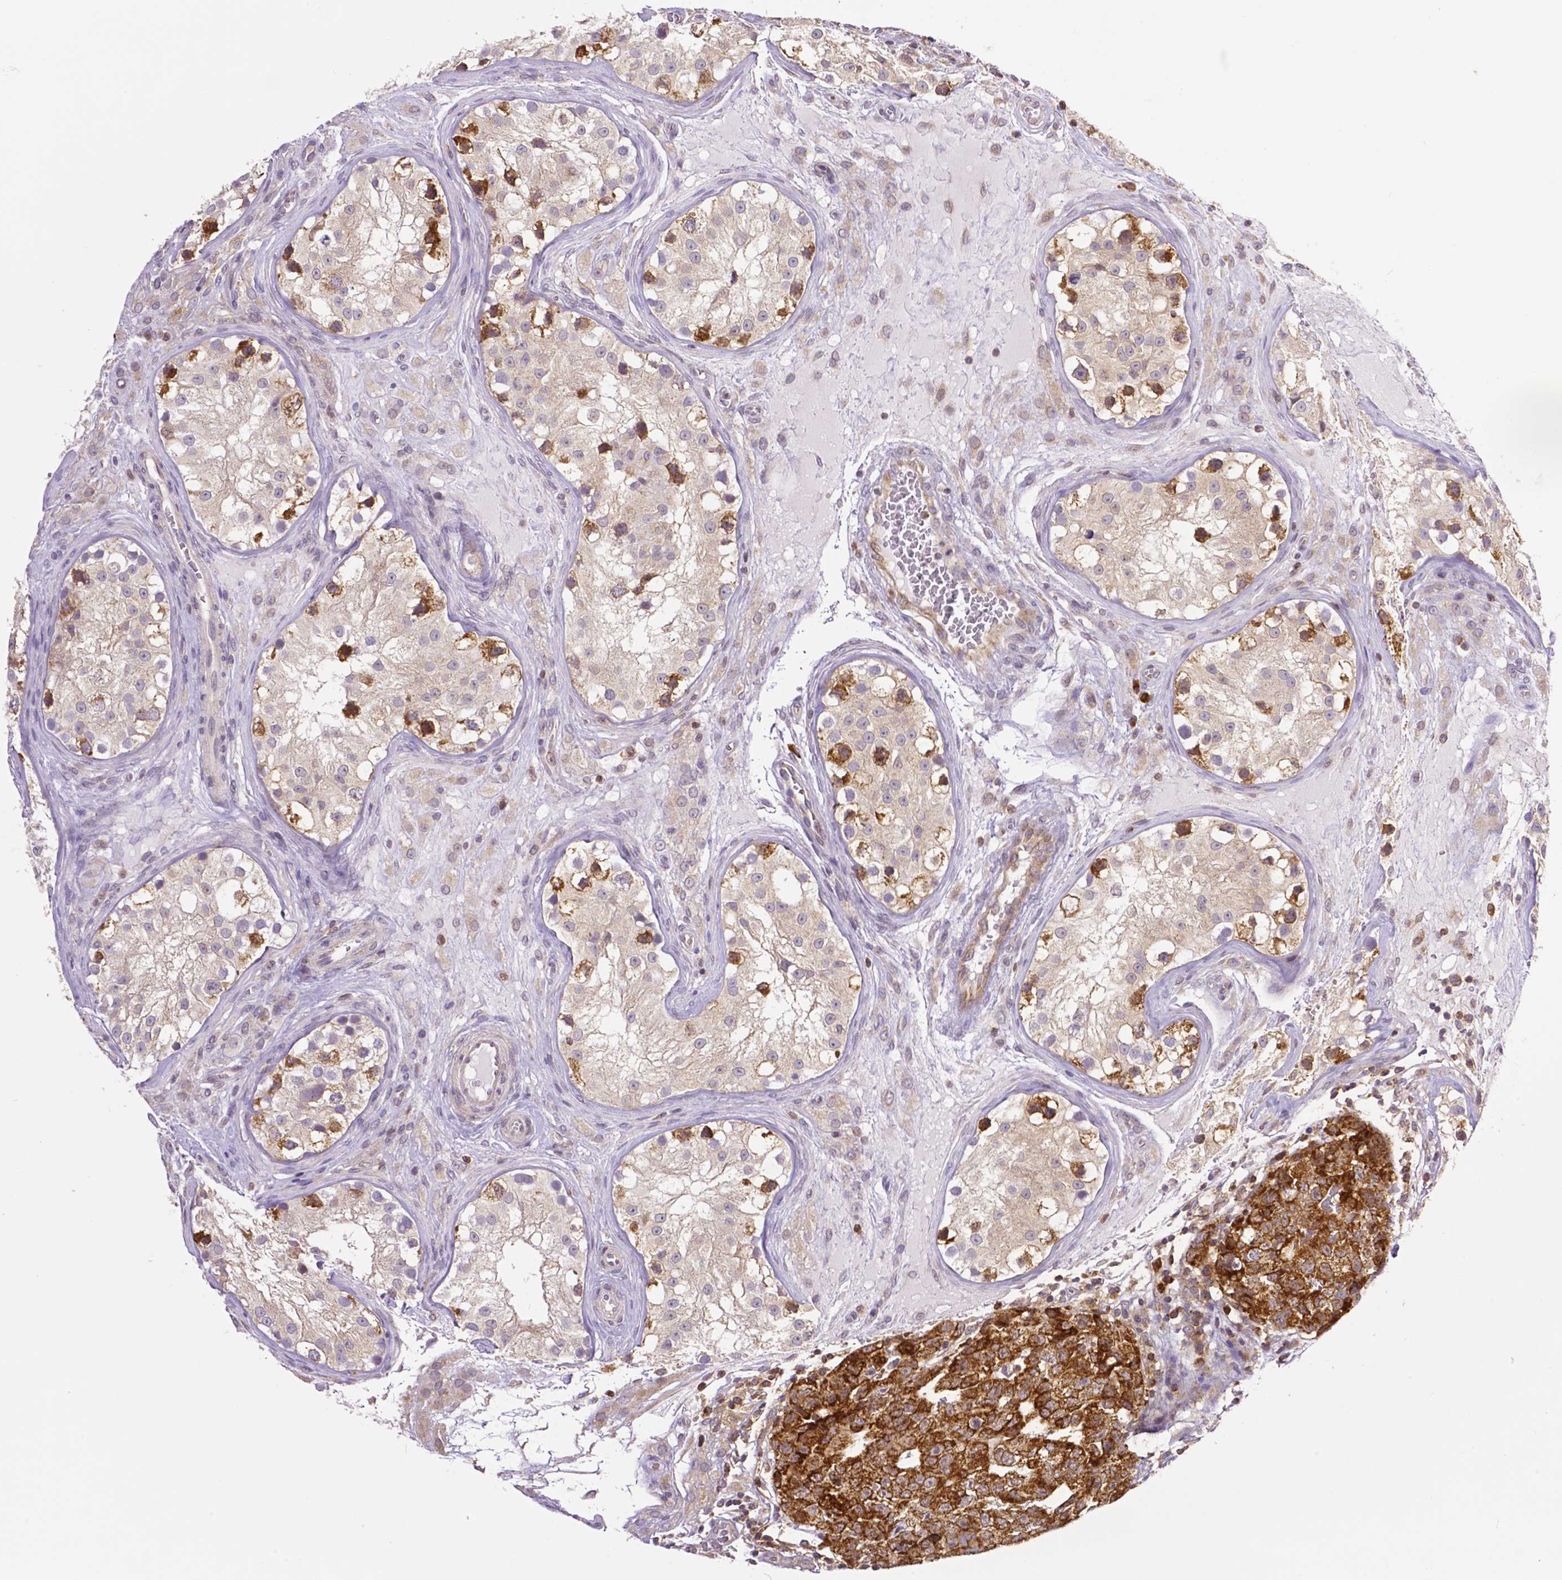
{"staining": {"intensity": "strong", "quantity": "<25%", "location": "cytoplasmic/membranous"}, "tissue": "testis cancer", "cell_type": "Tumor cells", "image_type": "cancer", "snomed": [{"axis": "morphology", "description": "Carcinoma, Embryonal, NOS"}, {"axis": "topography", "description": "Testis"}], "caption": "Human testis cancer stained with a brown dye reveals strong cytoplasmic/membranous positive expression in approximately <25% of tumor cells.", "gene": "MCL1", "patient": {"sex": "male", "age": 18}}